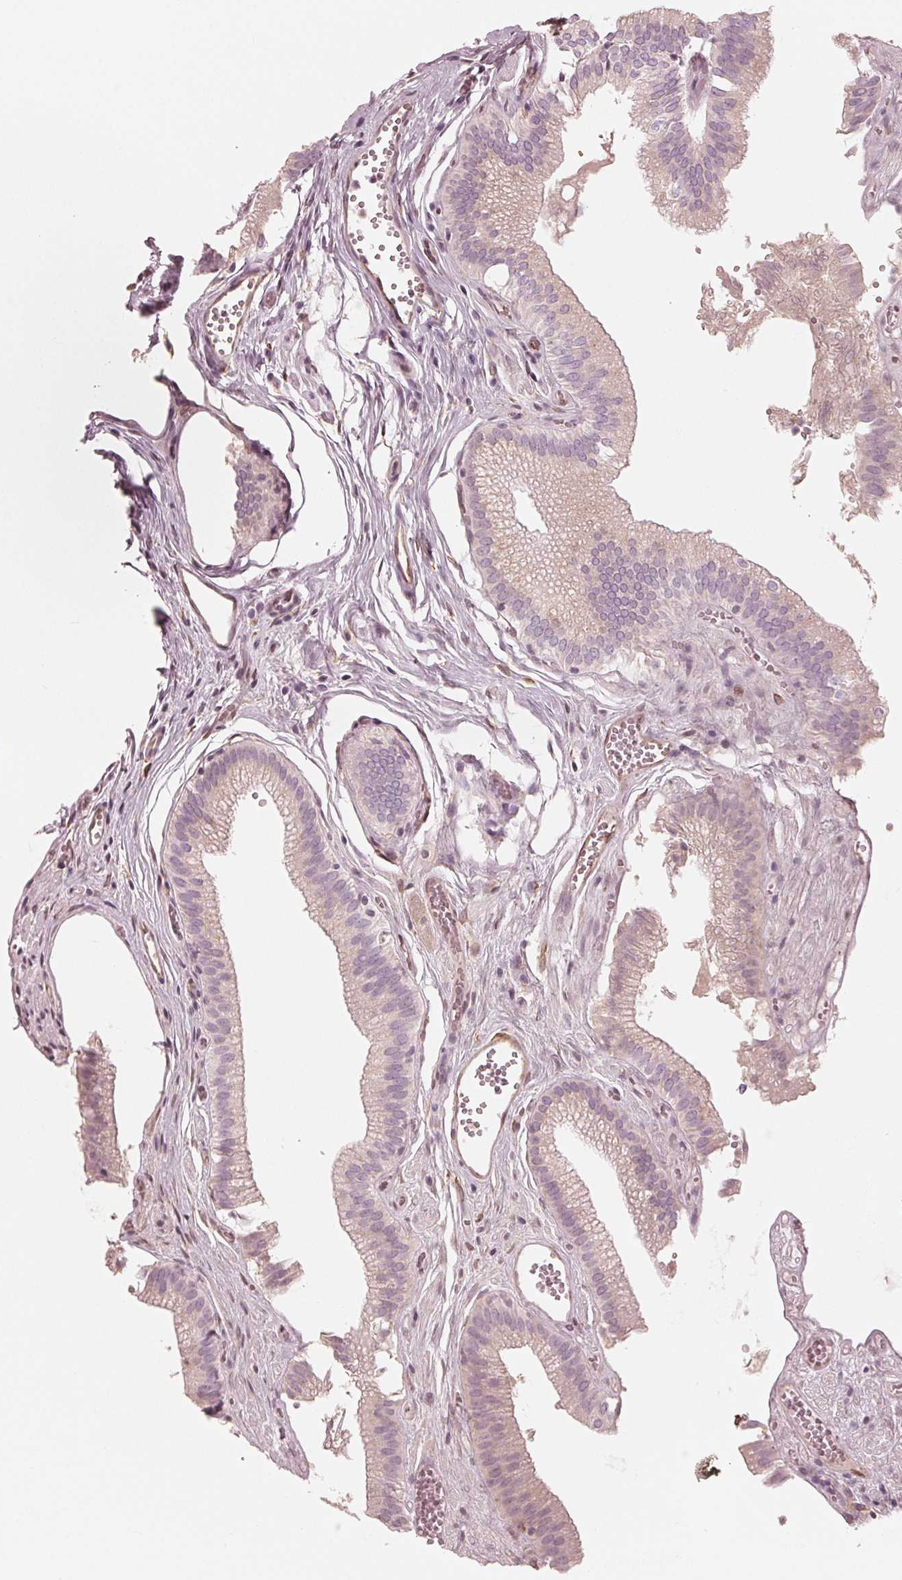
{"staining": {"intensity": "negative", "quantity": "none", "location": "none"}, "tissue": "gallbladder", "cell_type": "Glandular cells", "image_type": "normal", "snomed": [{"axis": "morphology", "description": "Normal tissue, NOS"}, {"axis": "topography", "description": "Gallbladder"}, {"axis": "topography", "description": "Peripheral nerve tissue"}], "caption": "High magnification brightfield microscopy of unremarkable gallbladder stained with DAB (3,3'-diaminobenzidine) (brown) and counterstained with hematoxylin (blue): glandular cells show no significant expression.", "gene": "IKBIP", "patient": {"sex": "male", "age": 17}}